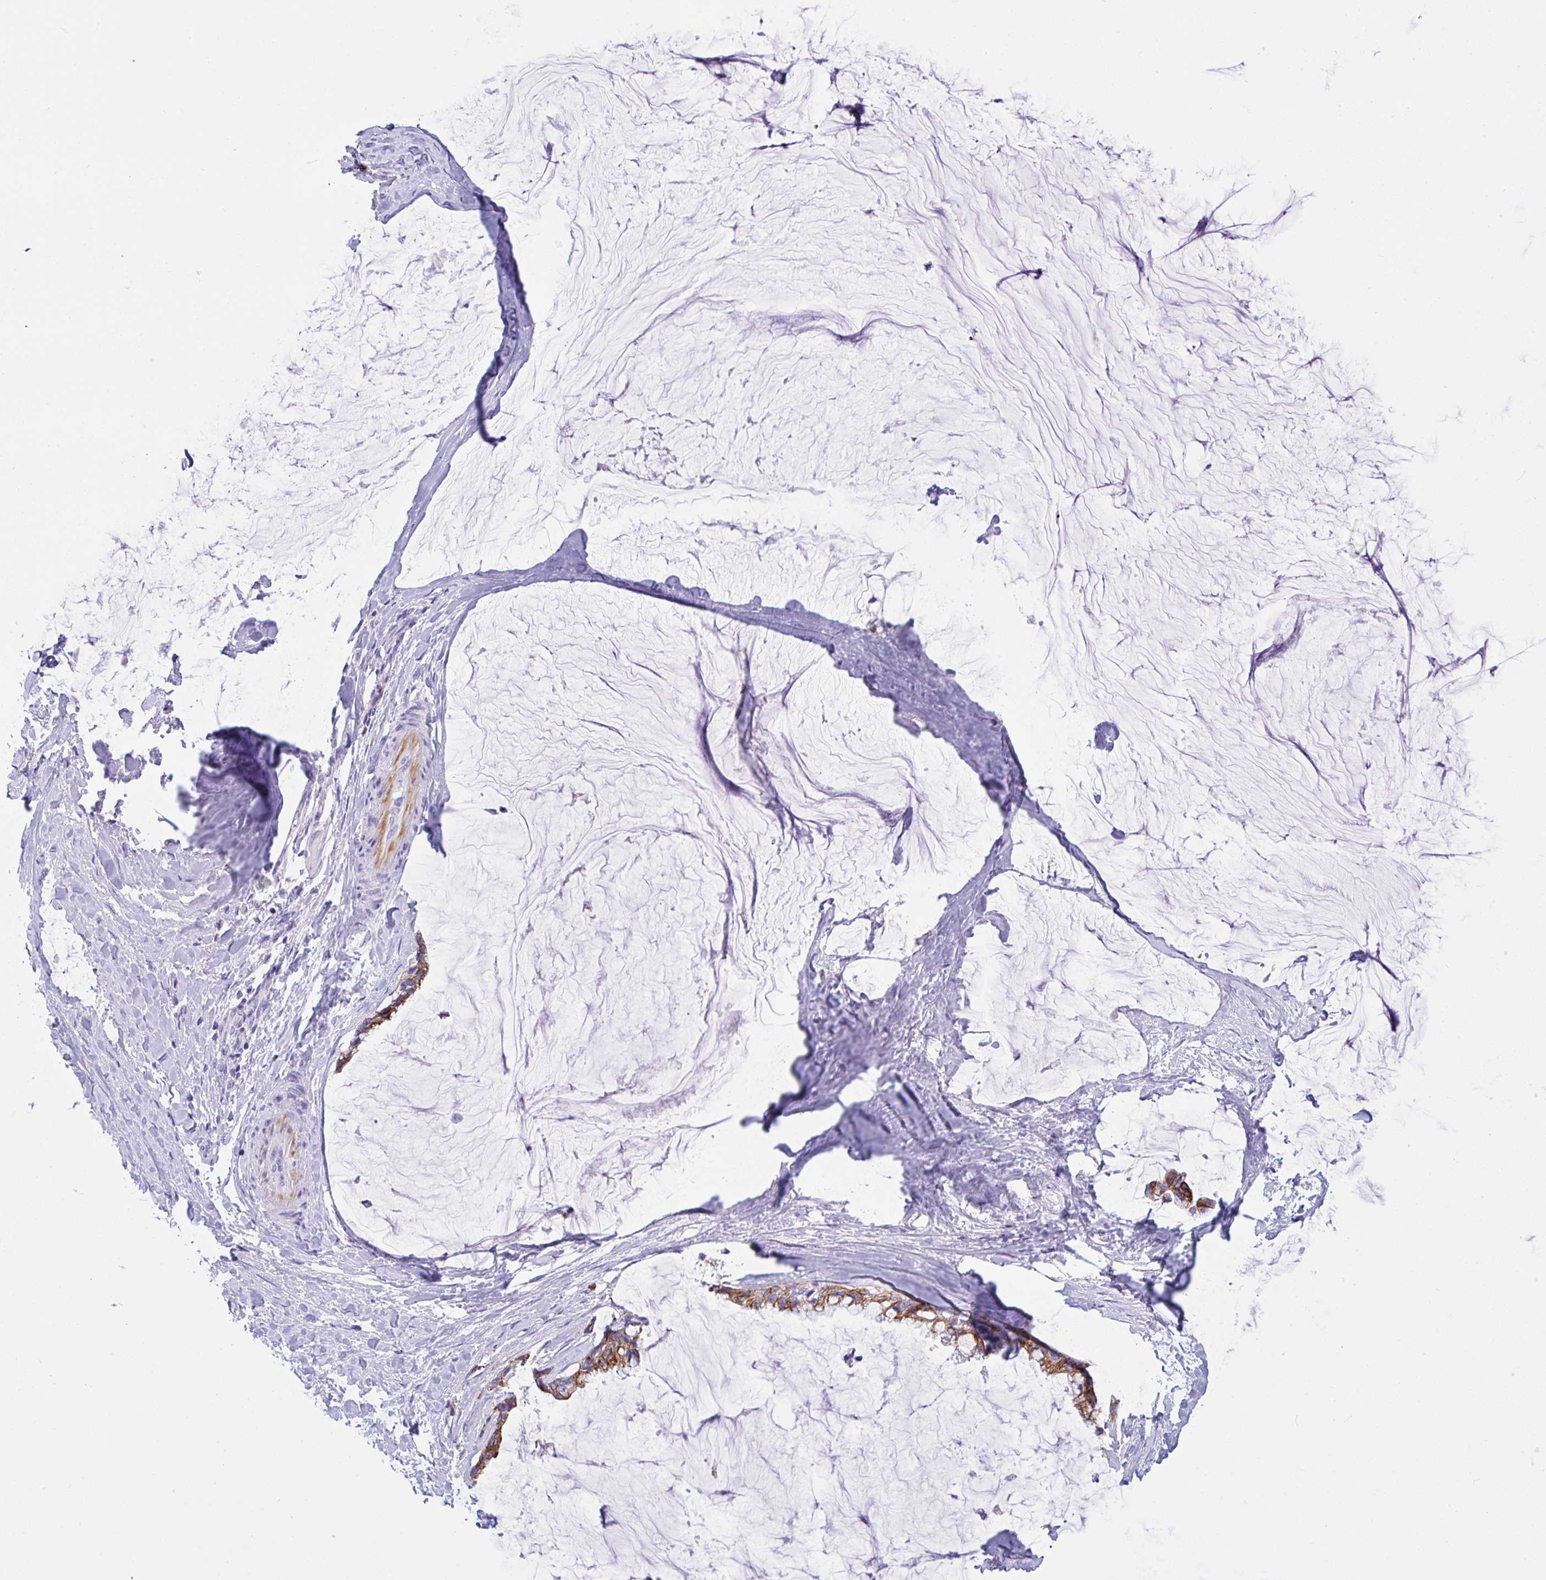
{"staining": {"intensity": "moderate", "quantity": "25%-75%", "location": "cytoplasmic/membranous"}, "tissue": "ovarian cancer", "cell_type": "Tumor cells", "image_type": "cancer", "snomed": [{"axis": "morphology", "description": "Cystadenocarcinoma, mucinous, NOS"}, {"axis": "topography", "description": "Ovary"}], "caption": "Ovarian cancer stained with immunohistochemistry (IHC) displays moderate cytoplasmic/membranous staining in about 25%-75% of tumor cells.", "gene": "FBXL20", "patient": {"sex": "female", "age": 39}}